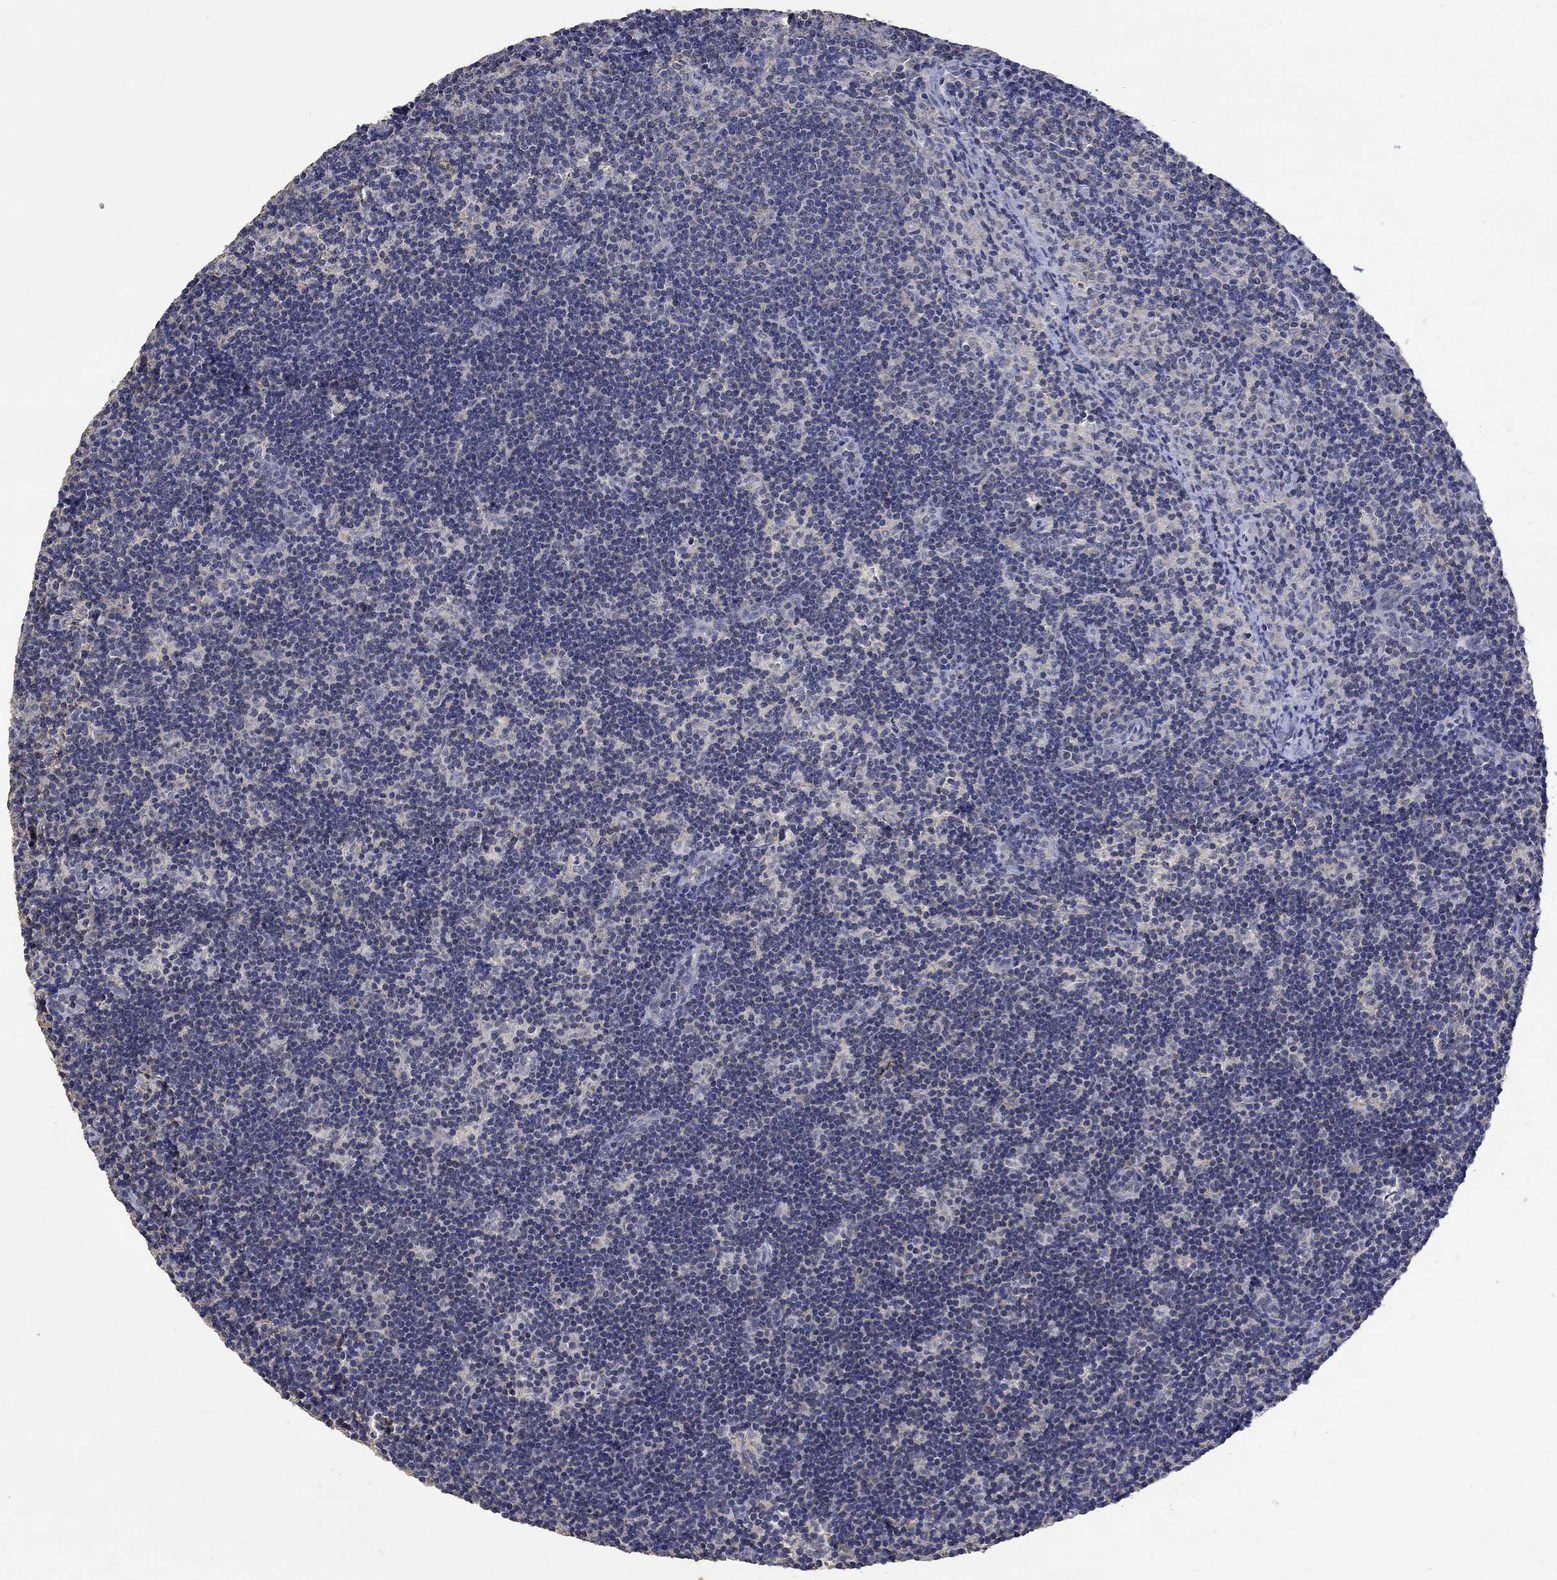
{"staining": {"intensity": "negative", "quantity": "none", "location": "none"}, "tissue": "lymph node", "cell_type": "Germinal center cells", "image_type": "normal", "snomed": [{"axis": "morphology", "description": "Normal tissue, NOS"}, {"axis": "topography", "description": "Lymph node"}], "caption": "This is an immunohistochemistry (IHC) micrograph of normal human lymph node. There is no expression in germinal center cells.", "gene": "PTPN20", "patient": {"sex": "female", "age": 34}}